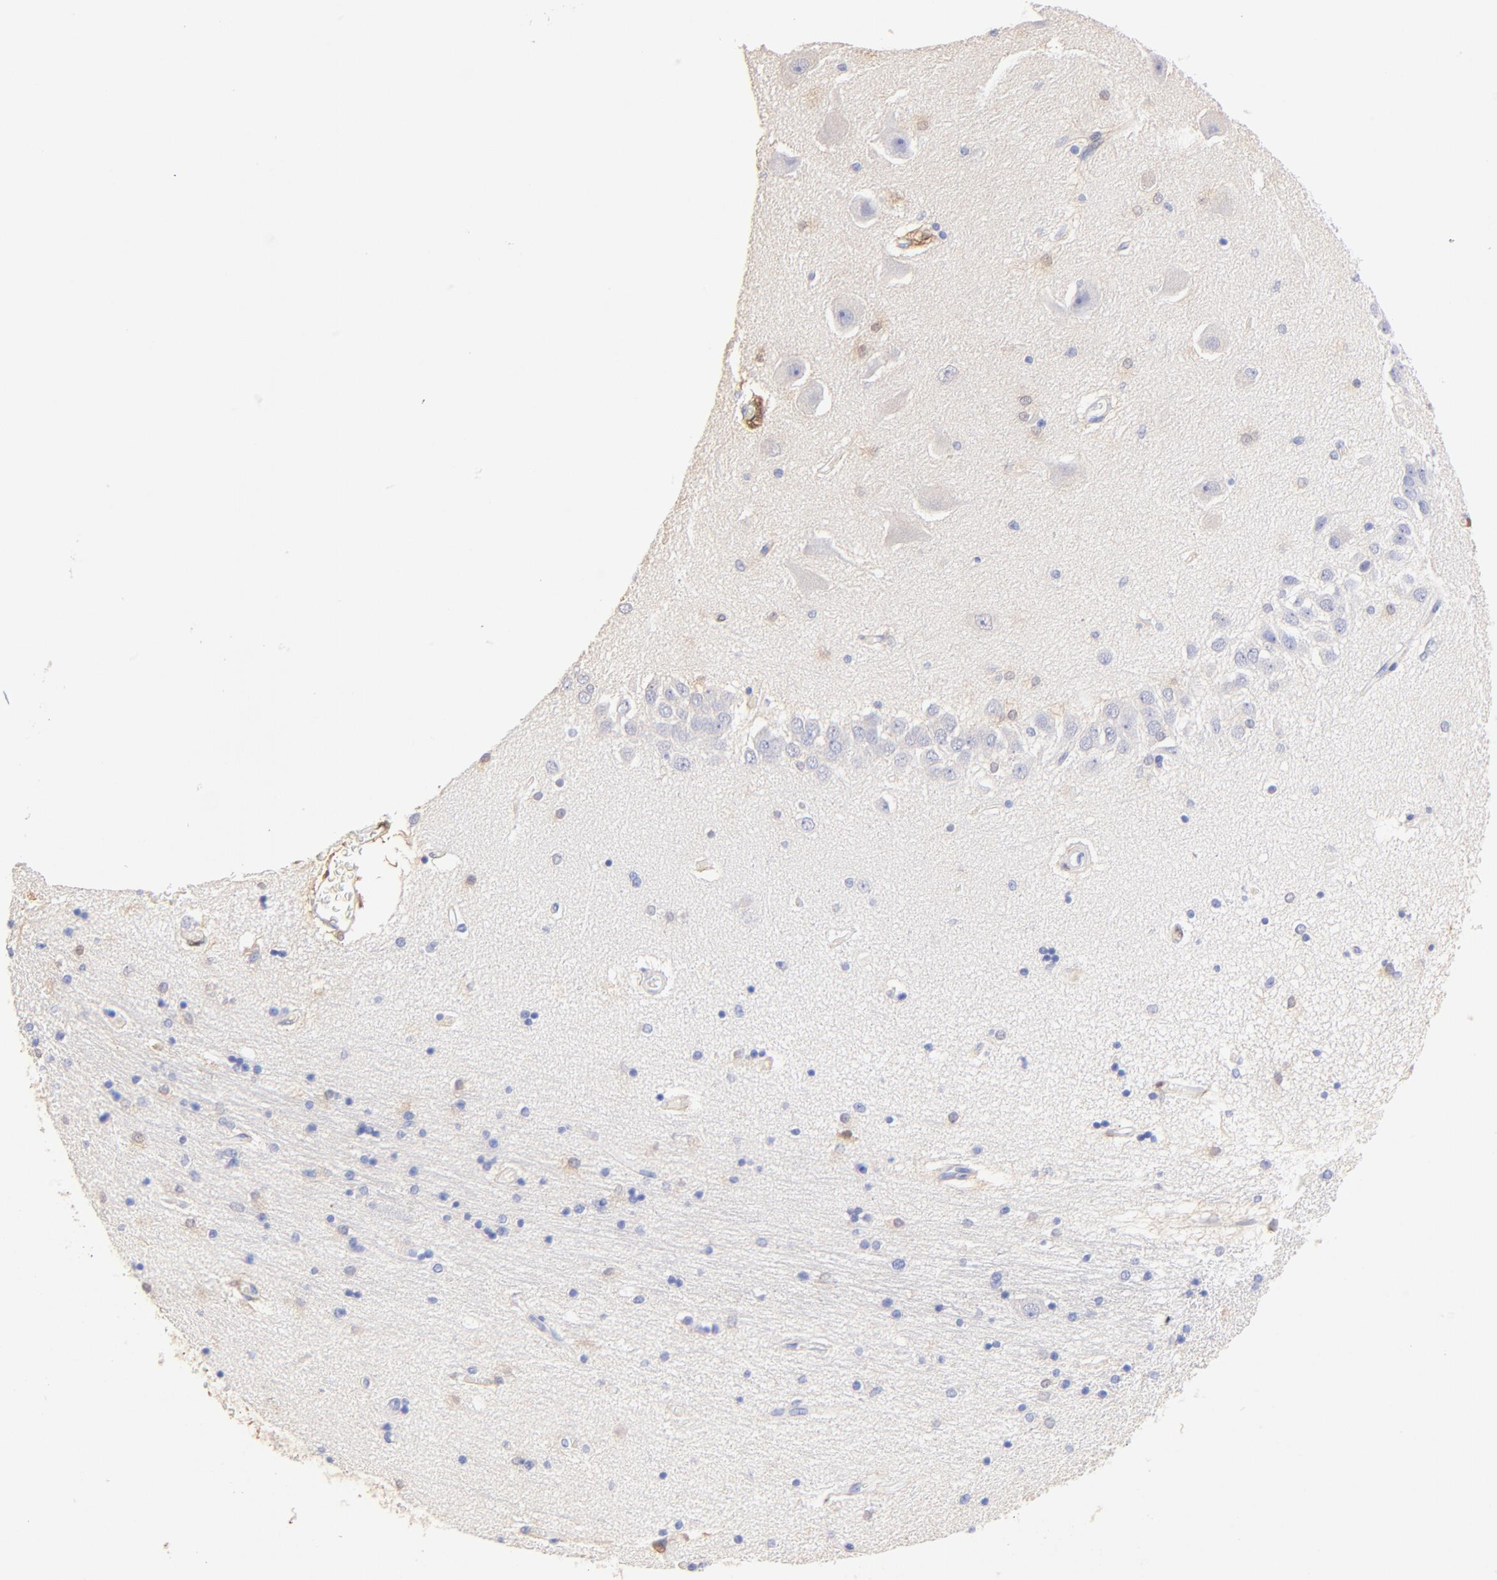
{"staining": {"intensity": "negative", "quantity": "none", "location": "none"}, "tissue": "hippocampus", "cell_type": "Glial cells", "image_type": "normal", "snomed": [{"axis": "morphology", "description": "Normal tissue, NOS"}, {"axis": "topography", "description": "Hippocampus"}], "caption": "Micrograph shows no significant protein positivity in glial cells of unremarkable hippocampus.", "gene": "ALDH1A1", "patient": {"sex": "female", "age": 54}}